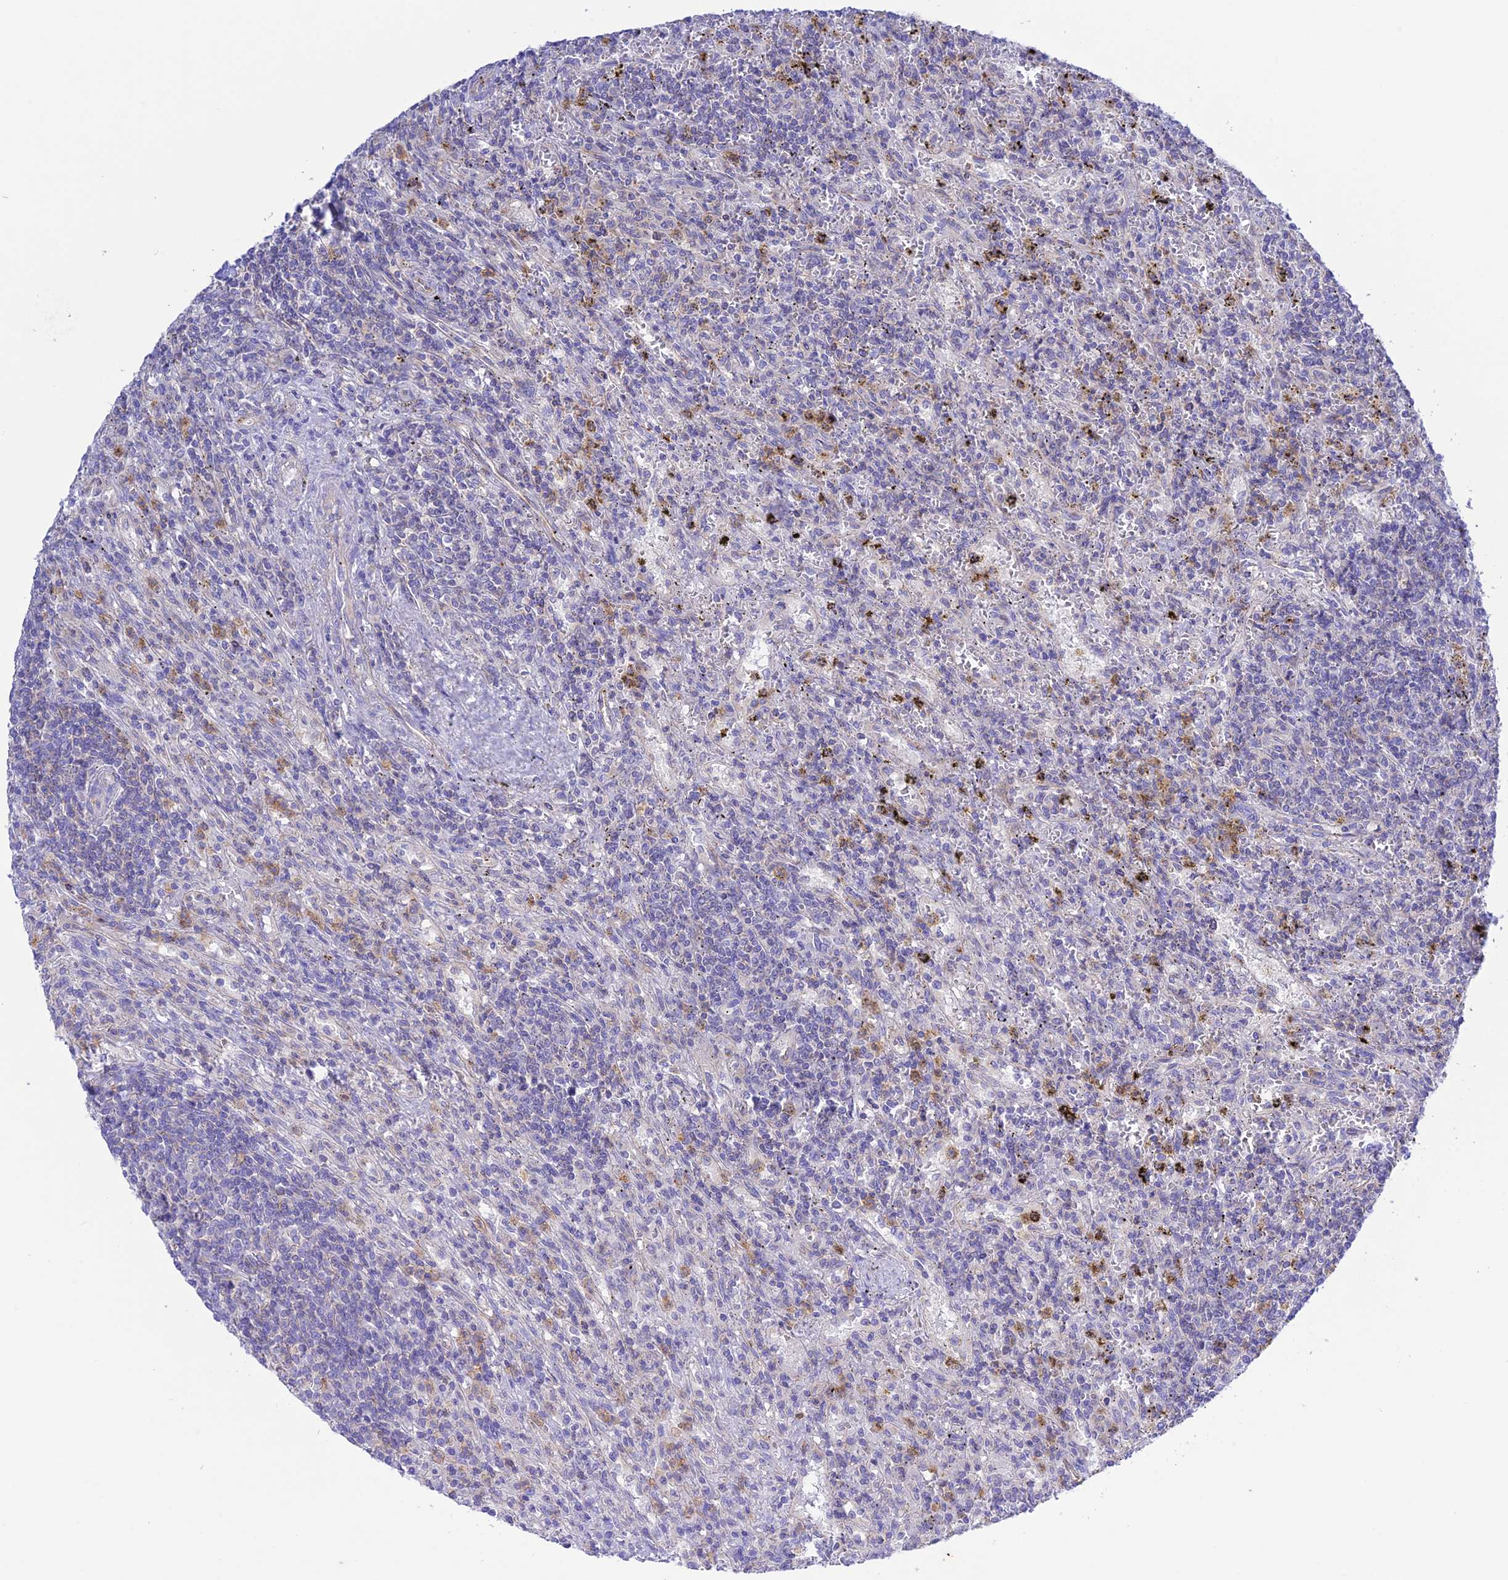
{"staining": {"intensity": "negative", "quantity": "none", "location": "none"}, "tissue": "lymphoma", "cell_type": "Tumor cells", "image_type": "cancer", "snomed": [{"axis": "morphology", "description": "Malignant lymphoma, non-Hodgkin's type, Low grade"}, {"axis": "topography", "description": "Spleen"}], "caption": "Low-grade malignant lymphoma, non-Hodgkin's type was stained to show a protein in brown. There is no significant positivity in tumor cells.", "gene": "CHSY3", "patient": {"sex": "male", "age": 76}}